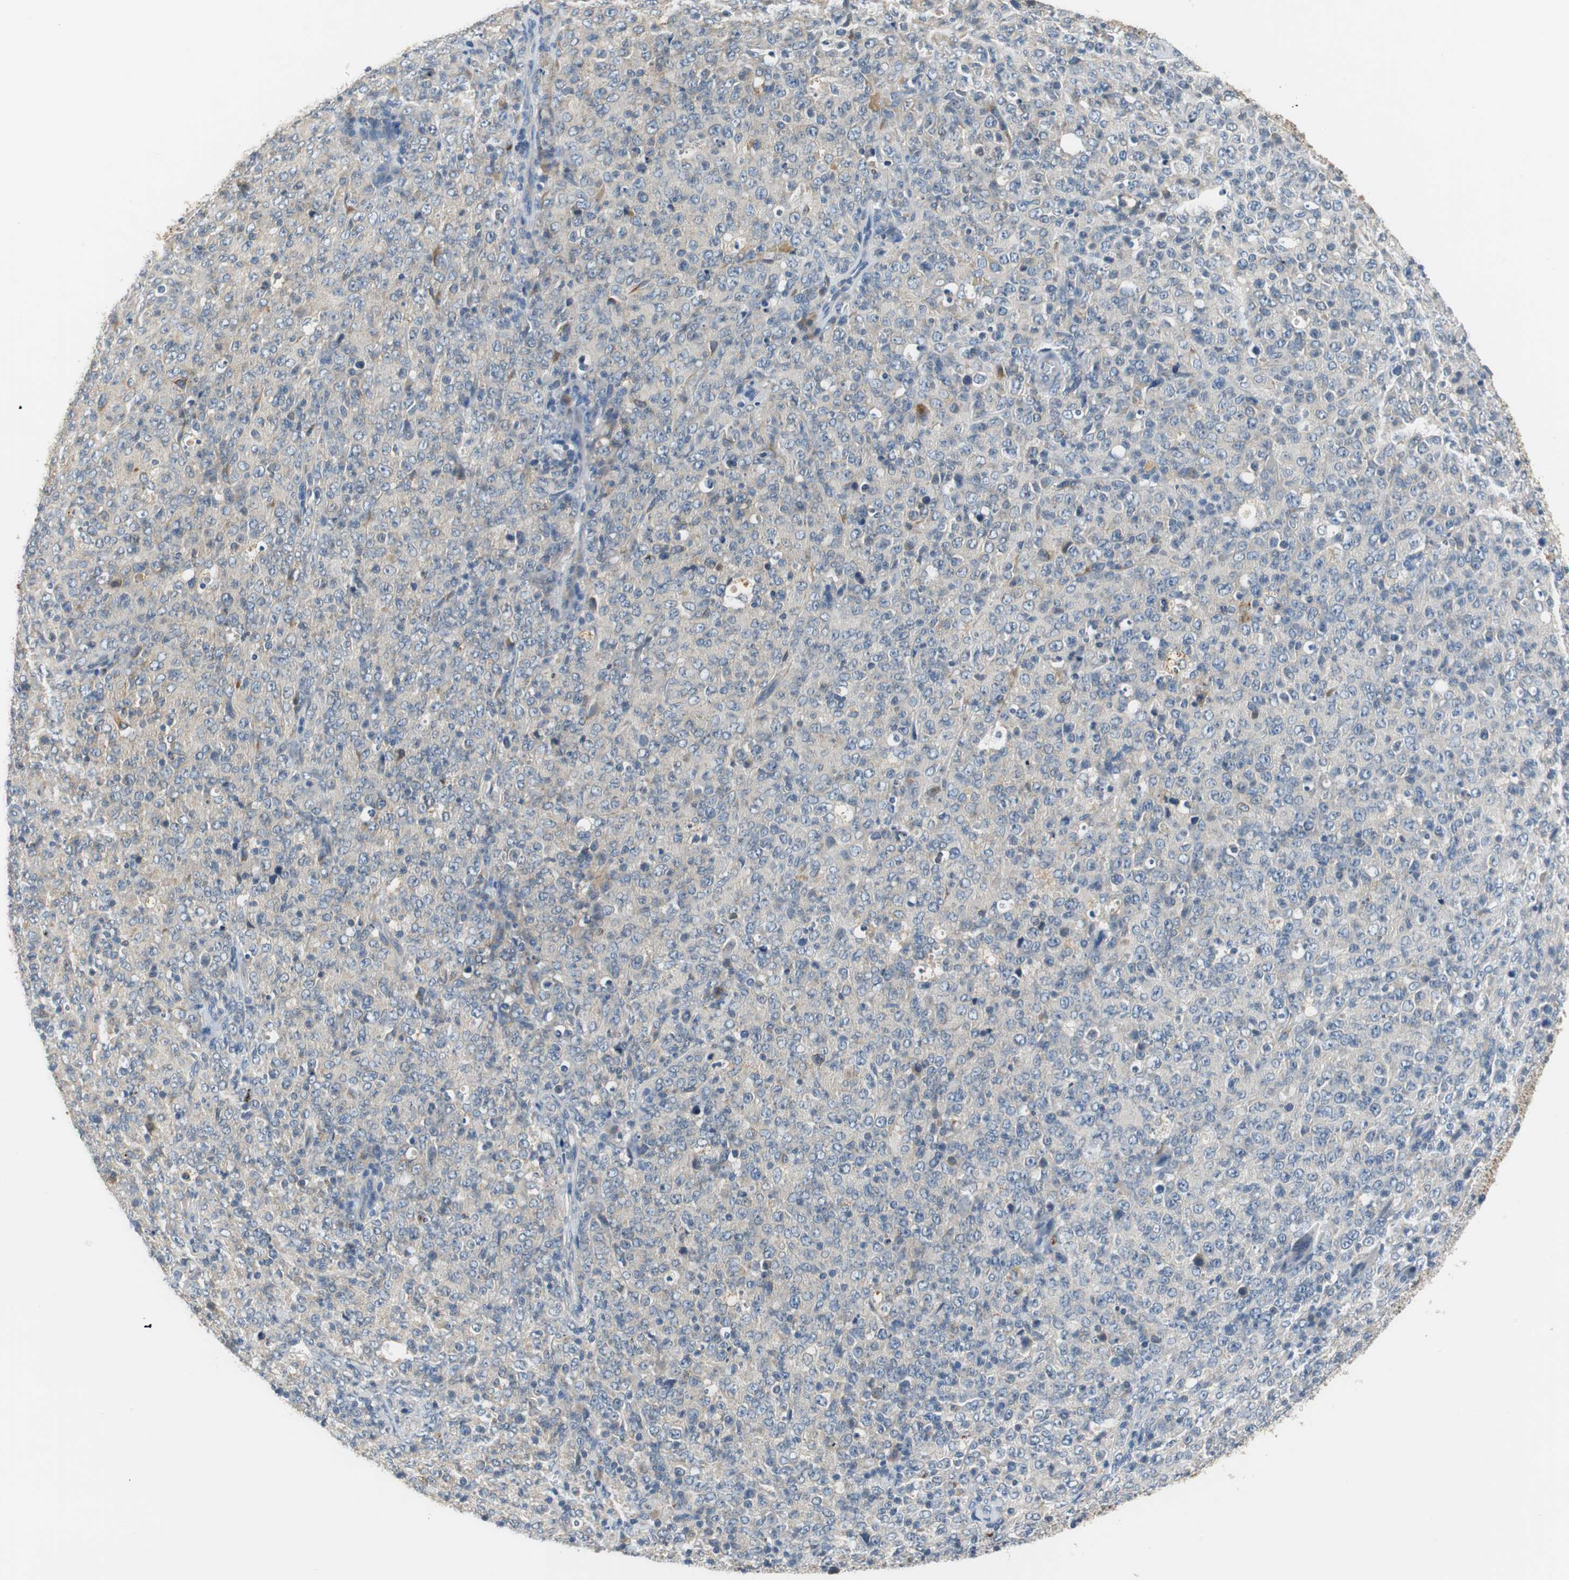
{"staining": {"intensity": "negative", "quantity": "none", "location": "none"}, "tissue": "lymphoma", "cell_type": "Tumor cells", "image_type": "cancer", "snomed": [{"axis": "morphology", "description": "Malignant lymphoma, non-Hodgkin's type, High grade"}, {"axis": "topography", "description": "Tonsil"}], "caption": "Immunohistochemical staining of human lymphoma displays no significant expression in tumor cells. Nuclei are stained in blue.", "gene": "FADS2", "patient": {"sex": "female", "age": 36}}